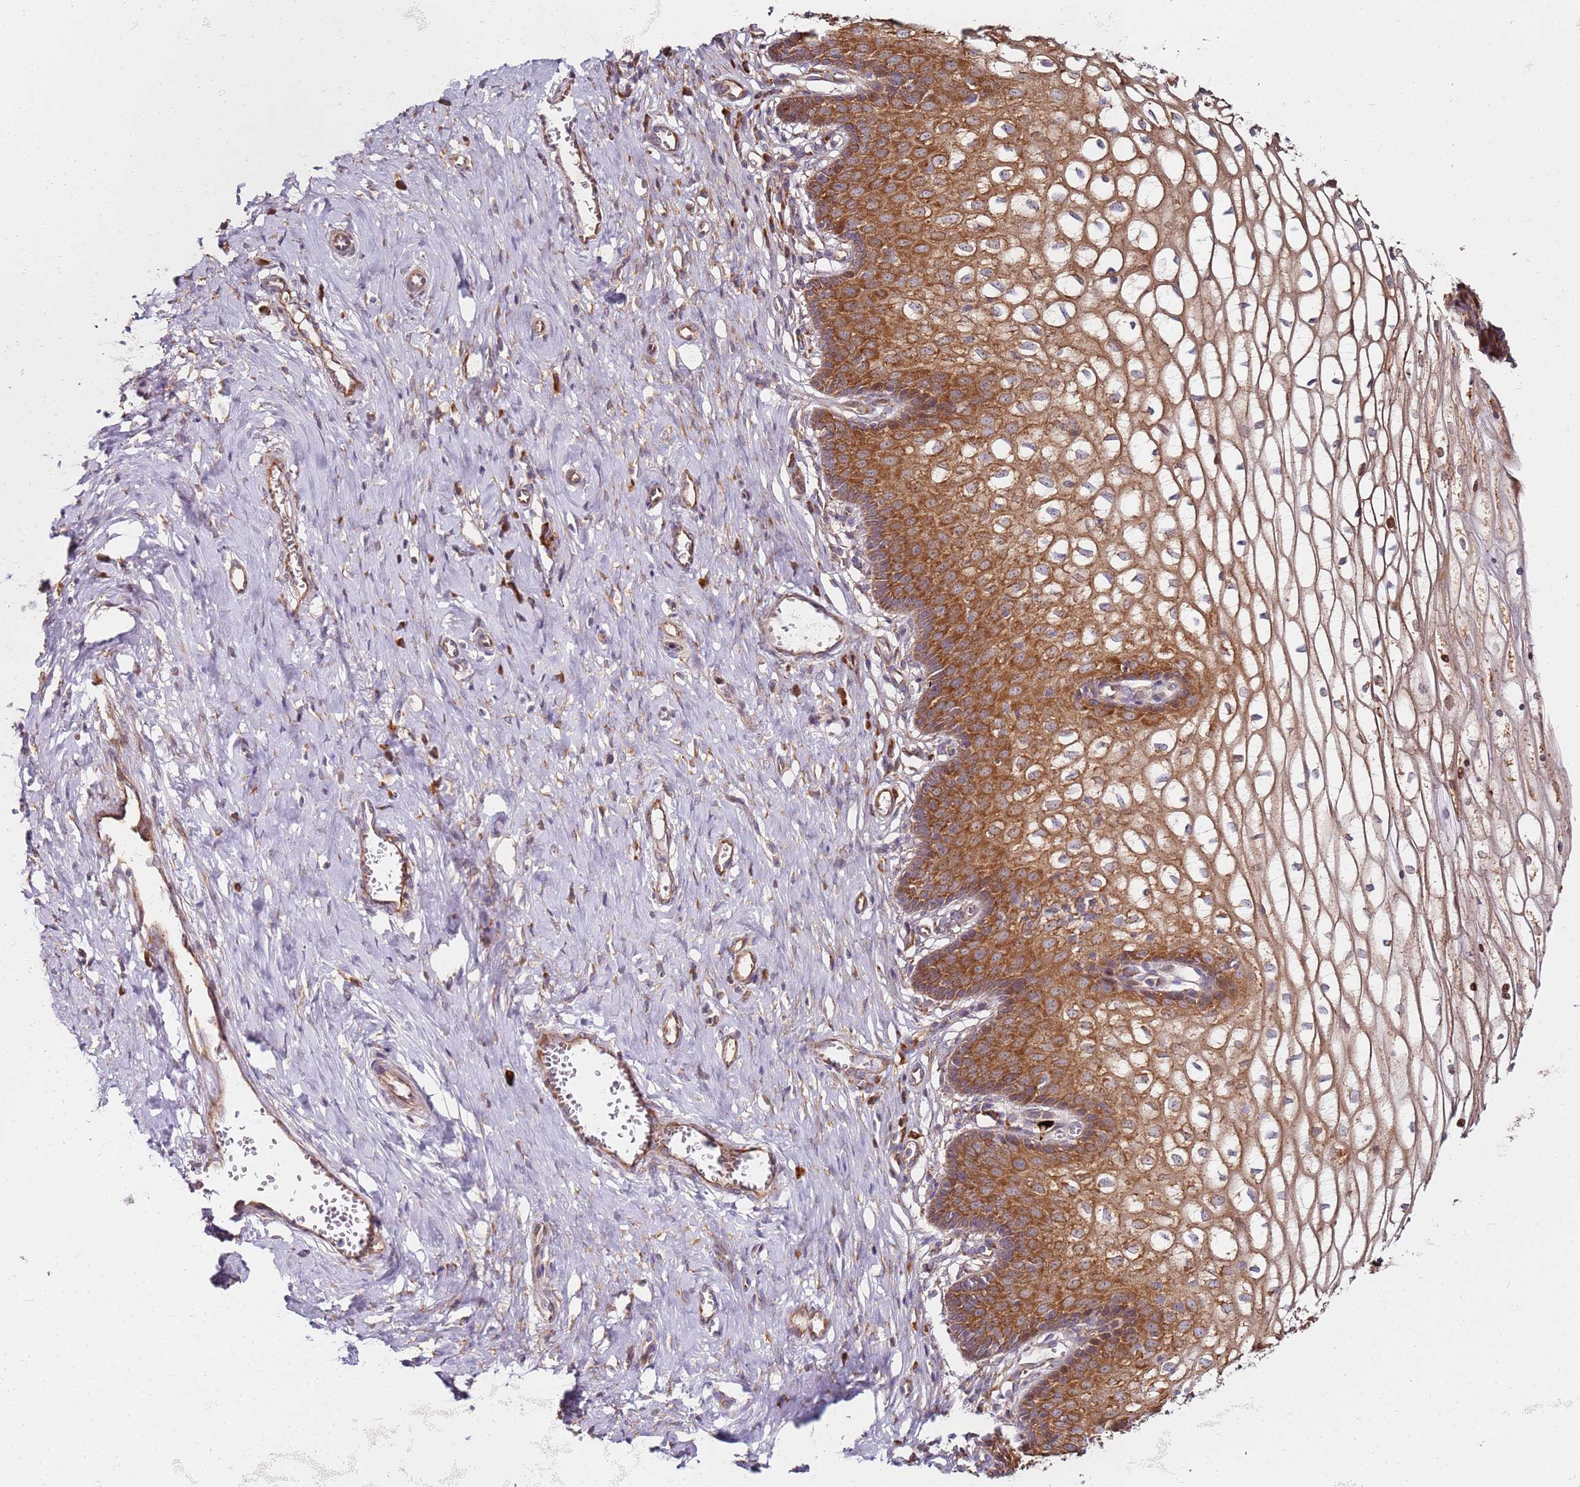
{"staining": {"intensity": "moderate", "quantity": "25%-75%", "location": "cytoplasmic/membranous"}, "tissue": "cervix", "cell_type": "Glandular cells", "image_type": "normal", "snomed": [{"axis": "morphology", "description": "Normal tissue, NOS"}, {"axis": "morphology", "description": "Adenocarcinoma, NOS"}, {"axis": "topography", "description": "Cervix"}], "caption": "An immunohistochemistry histopathology image of benign tissue is shown. Protein staining in brown labels moderate cytoplasmic/membranous positivity in cervix within glandular cells. (brown staining indicates protein expression, while blue staining denotes nuclei).", "gene": "RPS3A", "patient": {"sex": "female", "age": 29}}